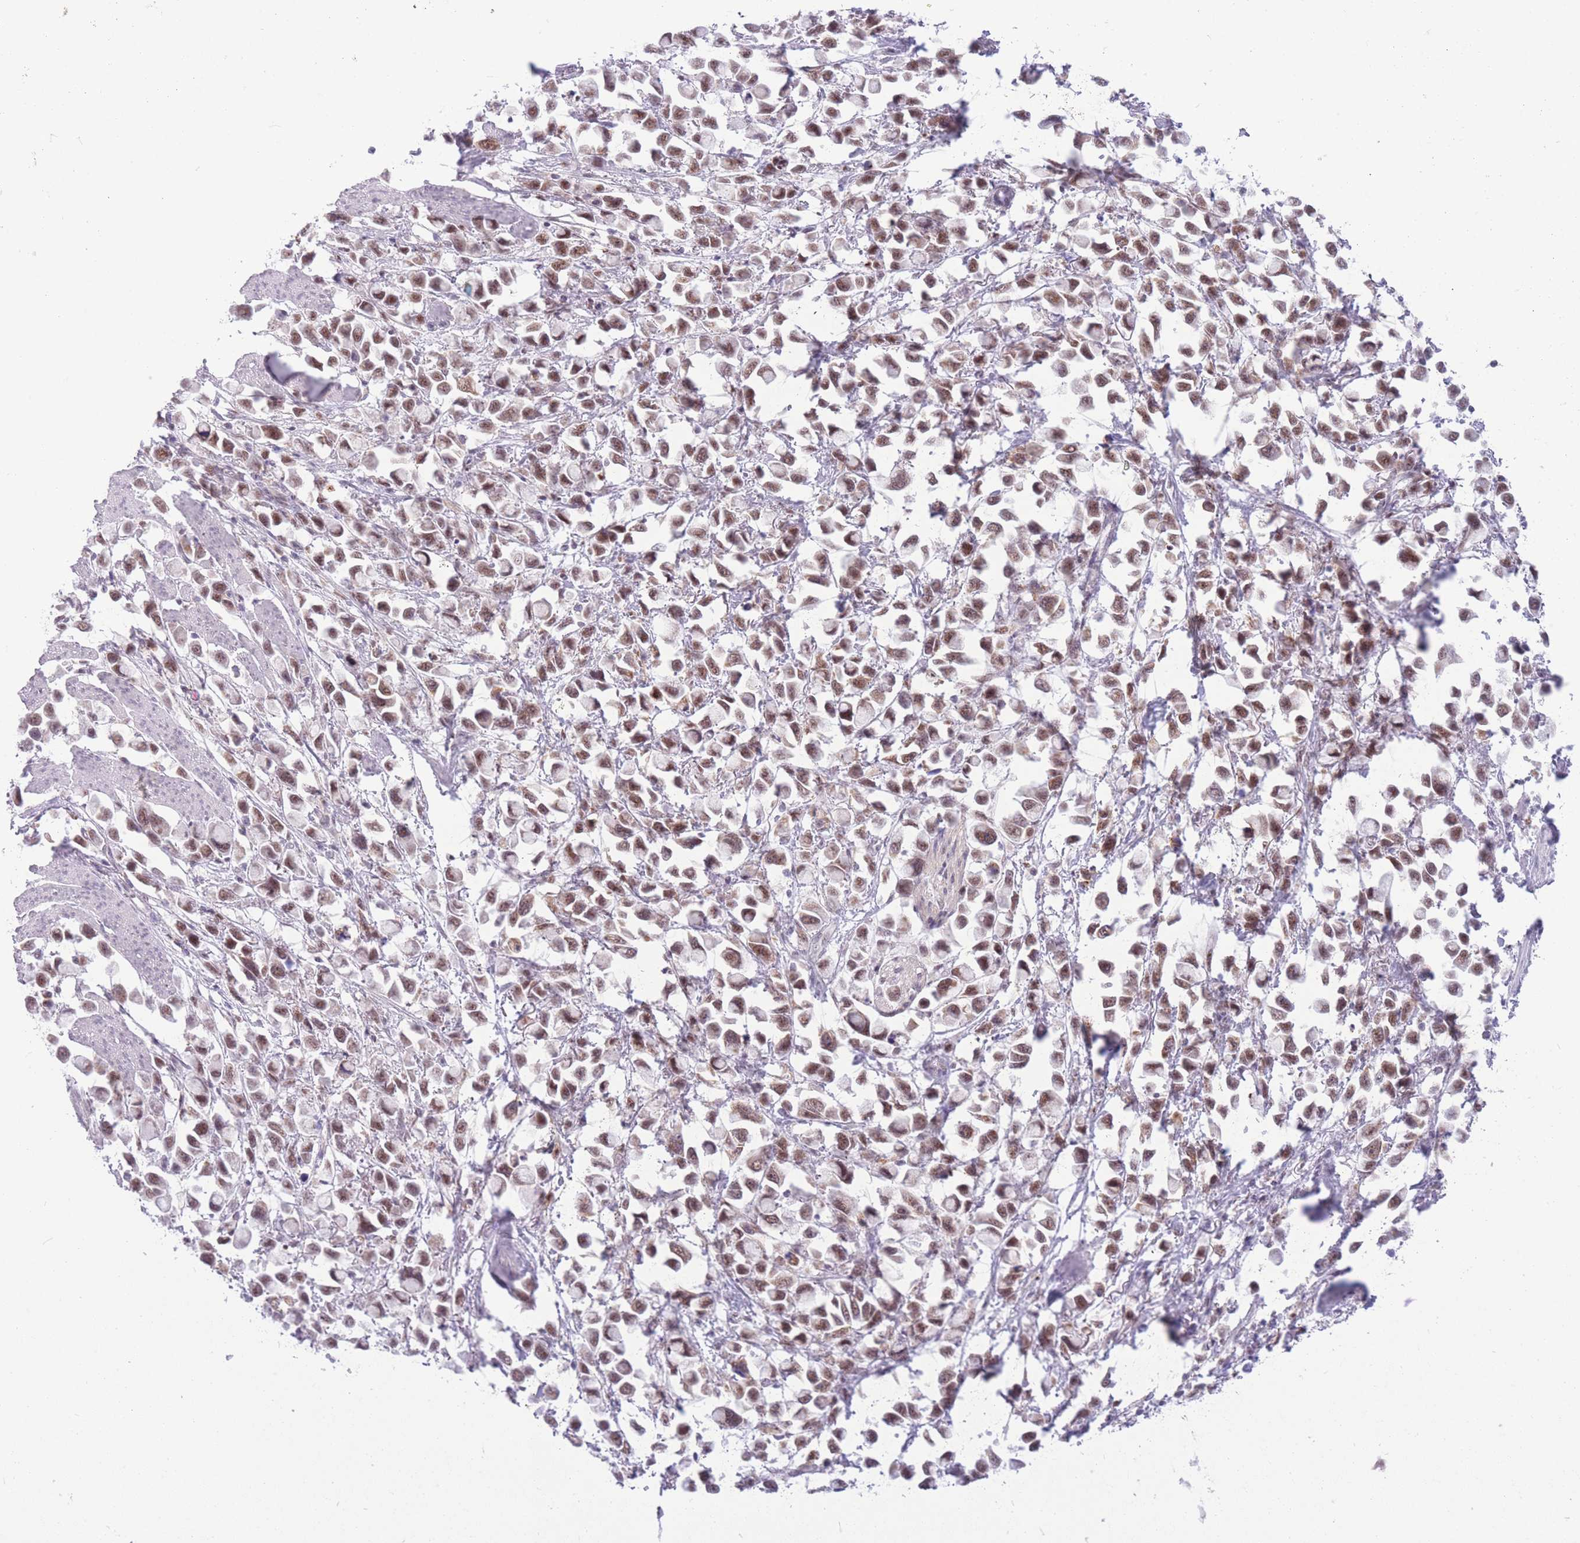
{"staining": {"intensity": "moderate", "quantity": ">75%", "location": "nuclear"}, "tissue": "stomach cancer", "cell_type": "Tumor cells", "image_type": "cancer", "snomed": [{"axis": "morphology", "description": "Adenocarcinoma, NOS"}, {"axis": "topography", "description": "Stomach"}], "caption": "The photomicrograph reveals staining of adenocarcinoma (stomach), revealing moderate nuclear protein positivity (brown color) within tumor cells. Ihc stains the protein in brown and the nuclei are stained blue.", "gene": "CYP2B6", "patient": {"sex": "female", "age": 81}}